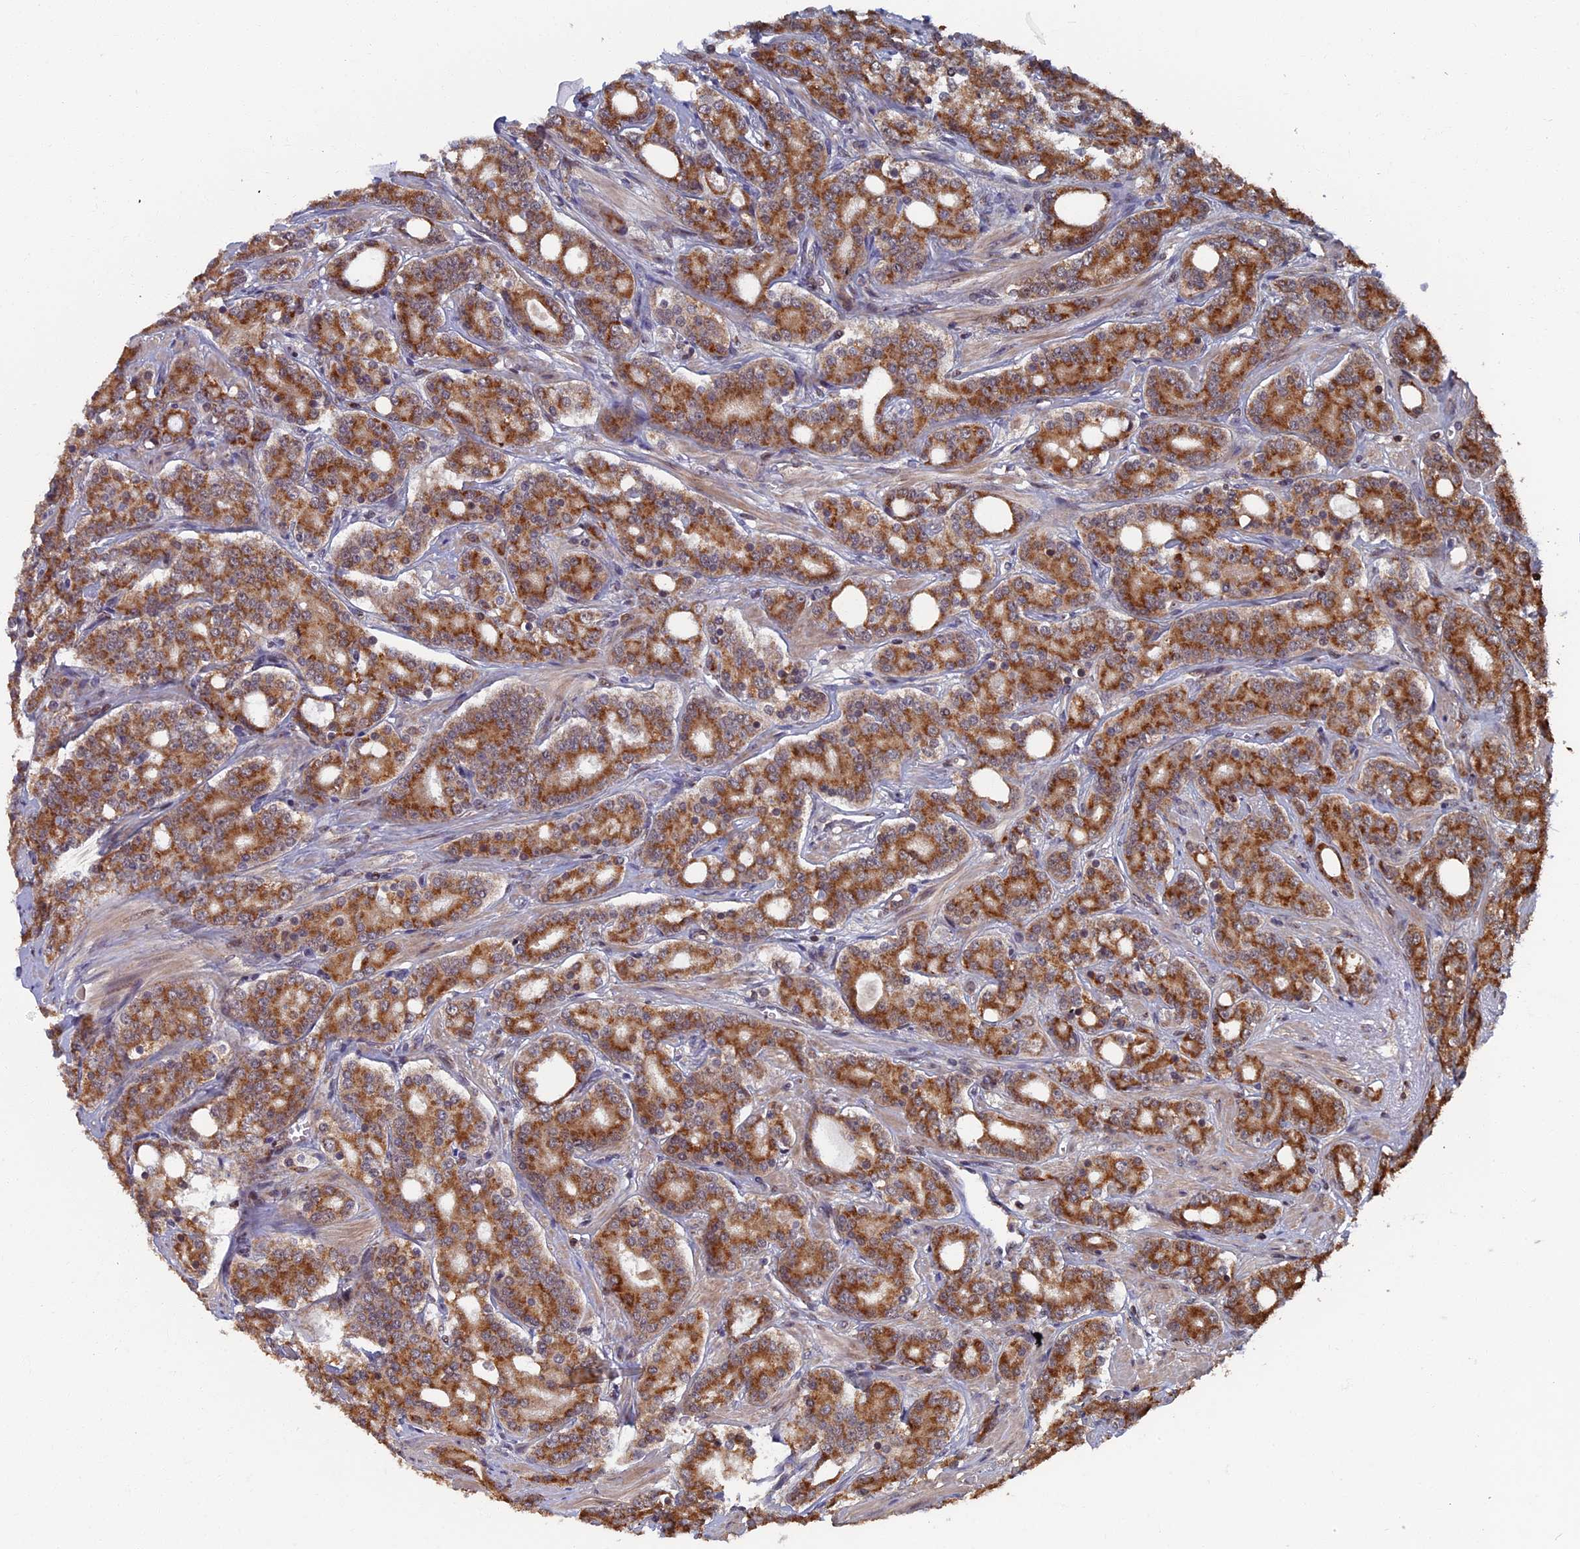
{"staining": {"intensity": "moderate", "quantity": ">75%", "location": "cytoplasmic/membranous"}, "tissue": "prostate cancer", "cell_type": "Tumor cells", "image_type": "cancer", "snomed": [{"axis": "morphology", "description": "Adenocarcinoma, High grade"}, {"axis": "topography", "description": "Prostate"}], "caption": "Immunohistochemical staining of adenocarcinoma (high-grade) (prostate) demonstrates medium levels of moderate cytoplasmic/membranous expression in about >75% of tumor cells.", "gene": "RASGRF1", "patient": {"sex": "male", "age": 62}}